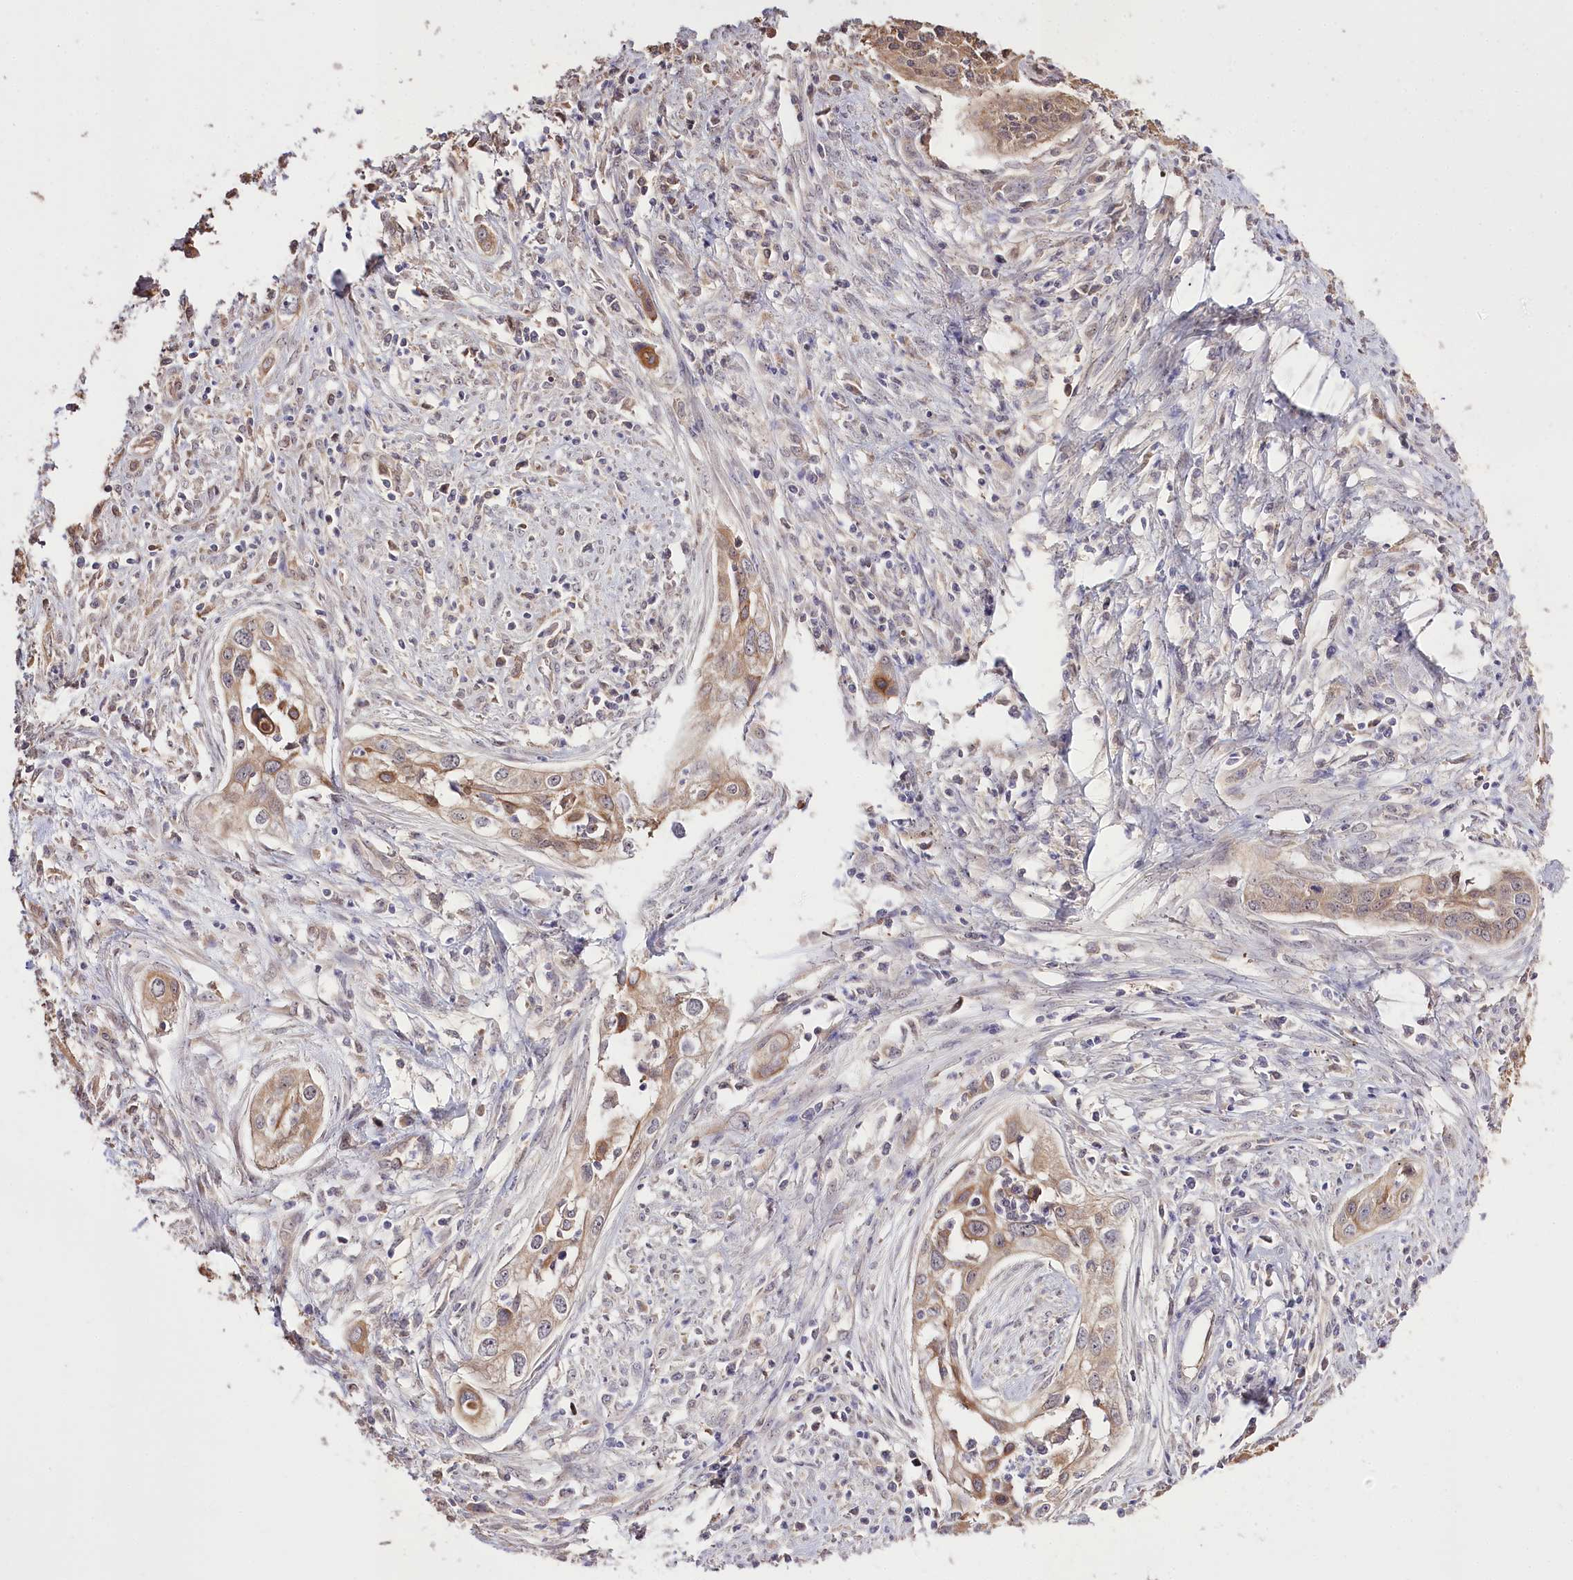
{"staining": {"intensity": "weak", "quantity": ">75%", "location": "cytoplasmic/membranous"}, "tissue": "cervical cancer", "cell_type": "Tumor cells", "image_type": "cancer", "snomed": [{"axis": "morphology", "description": "Squamous cell carcinoma, NOS"}, {"axis": "topography", "description": "Cervix"}], "caption": "Cervical cancer stained with DAB immunohistochemistry (IHC) shows low levels of weak cytoplasmic/membranous positivity in about >75% of tumor cells.", "gene": "R3HDM2", "patient": {"sex": "female", "age": 34}}